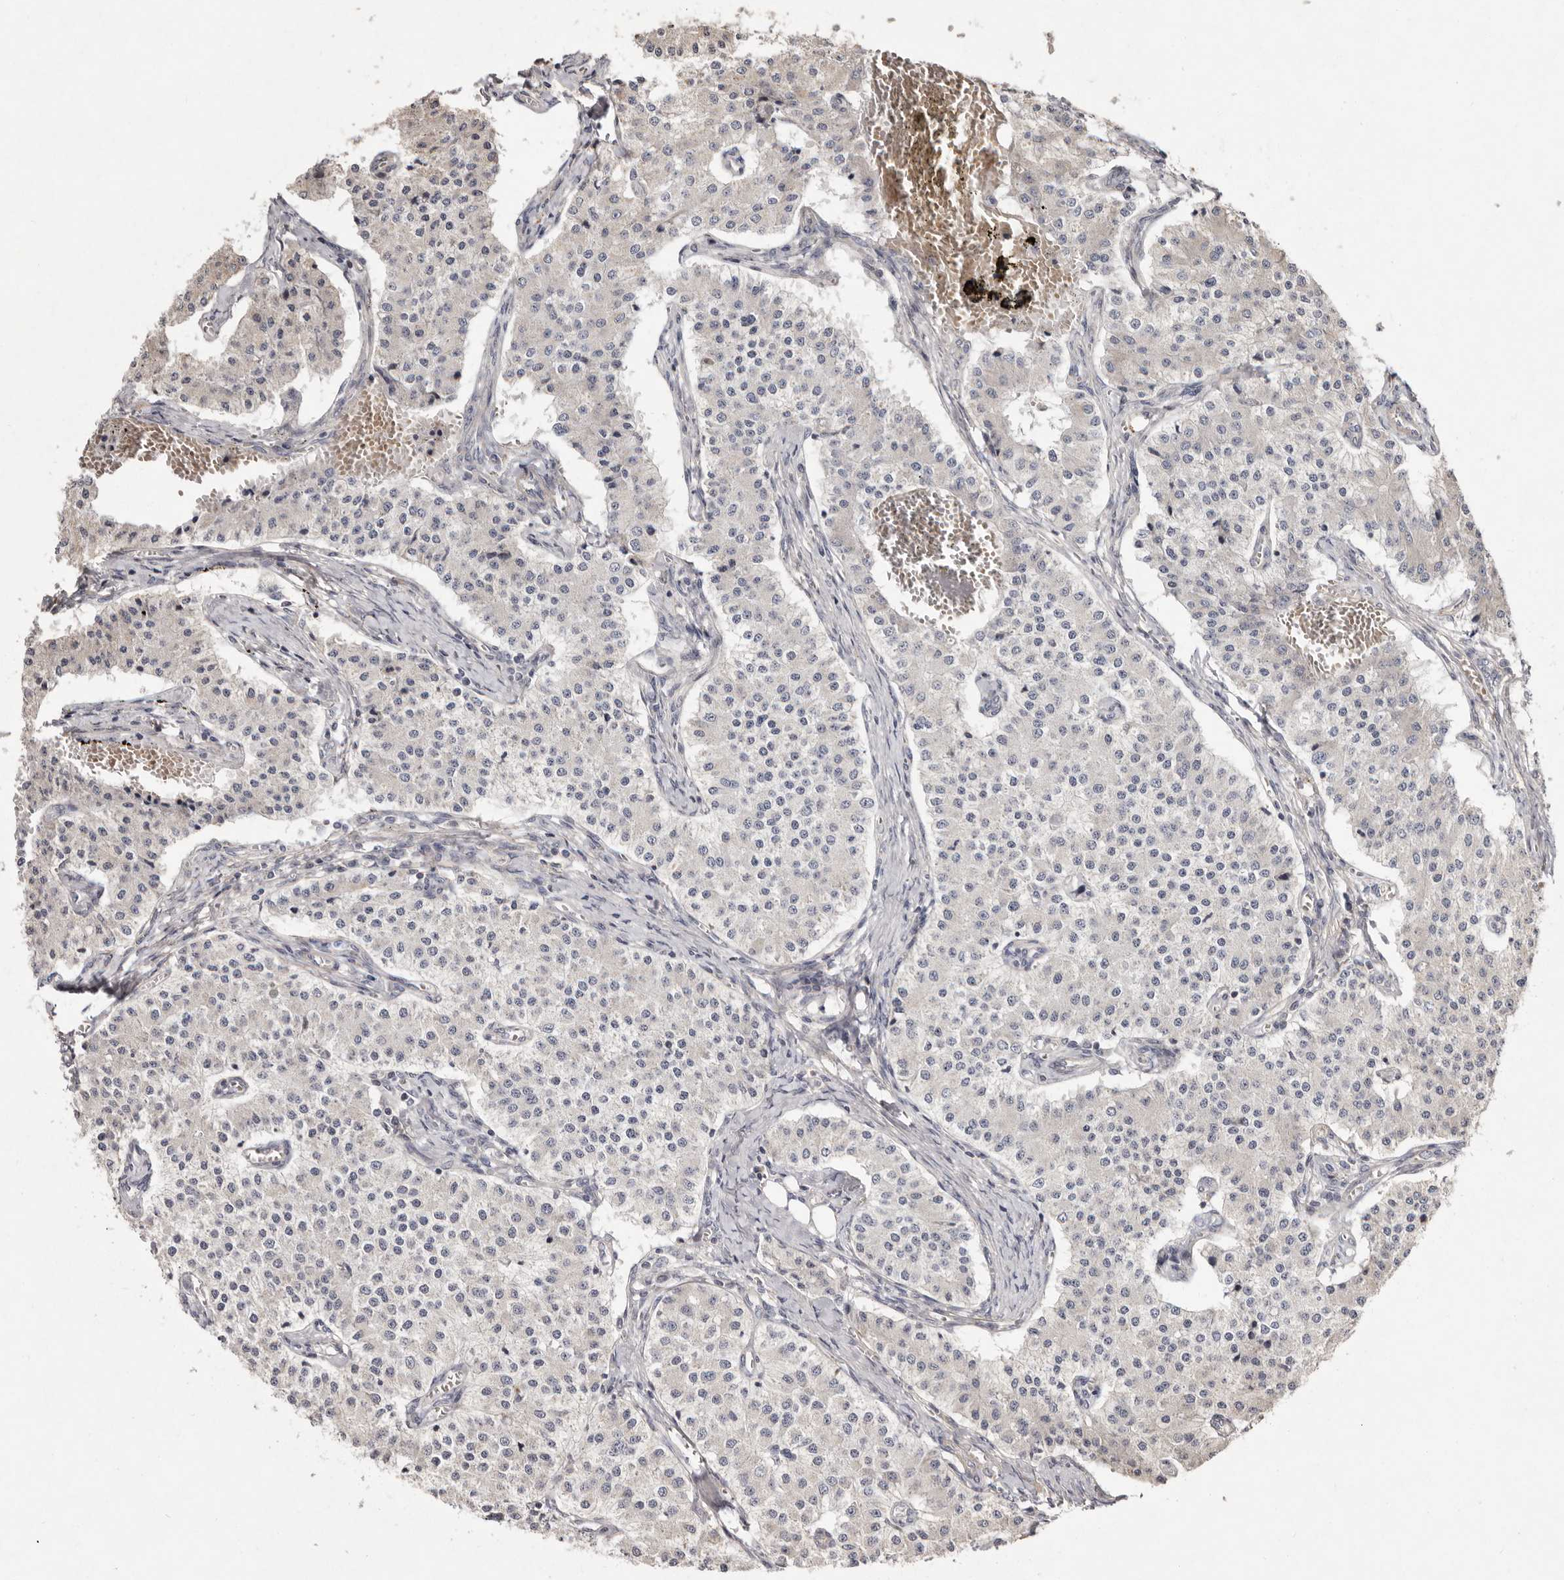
{"staining": {"intensity": "negative", "quantity": "none", "location": "none"}, "tissue": "carcinoid", "cell_type": "Tumor cells", "image_type": "cancer", "snomed": [{"axis": "morphology", "description": "Carcinoid, malignant, NOS"}, {"axis": "topography", "description": "Colon"}], "caption": "DAB (3,3'-diaminobenzidine) immunohistochemical staining of human carcinoid demonstrates no significant expression in tumor cells. Nuclei are stained in blue.", "gene": "SEMA3A", "patient": {"sex": "female", "age": 52}}